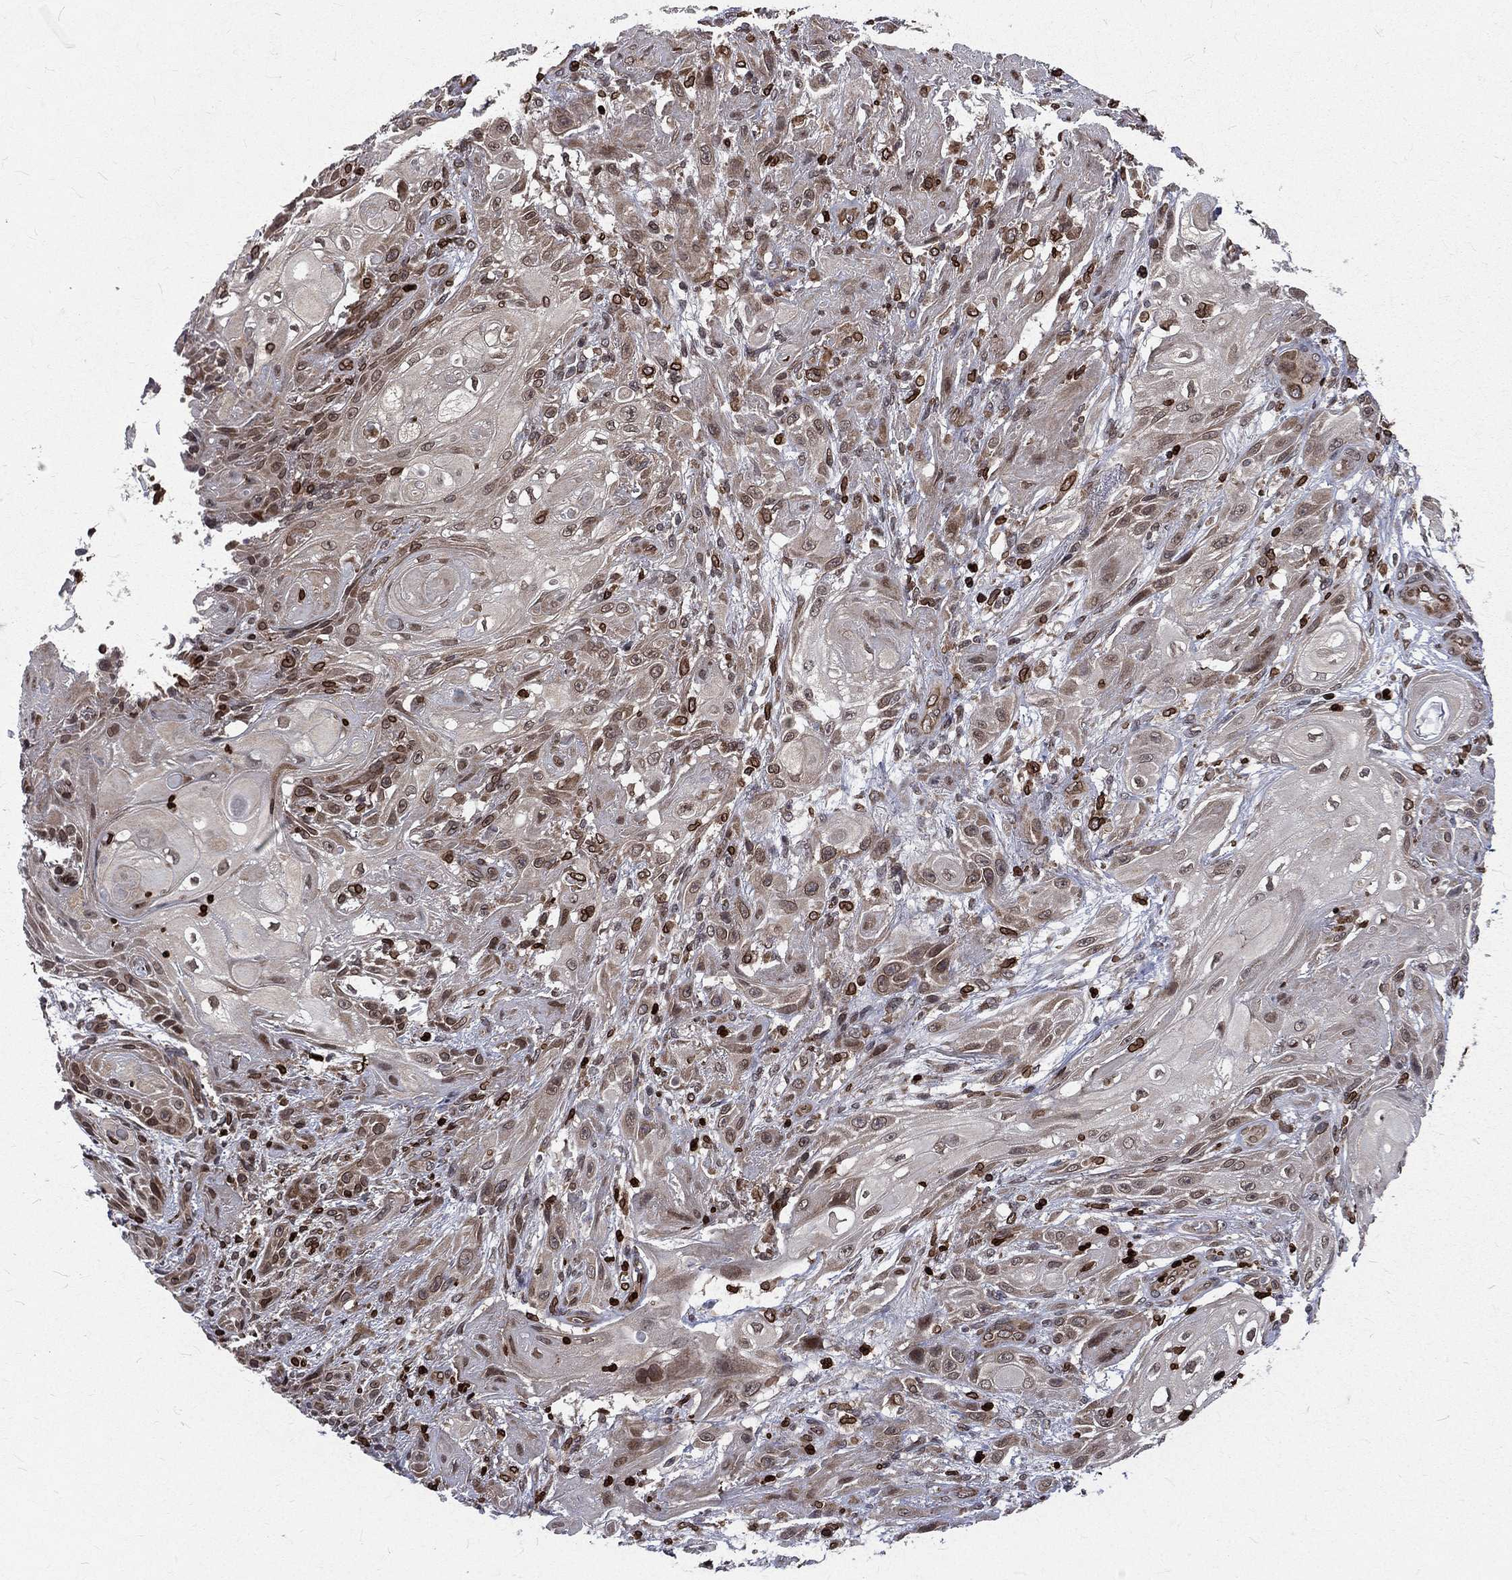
{"staining": {"intensity": "moderate", "quantity": "25%-75%", "location": "cytoplasmic/membranous,nuclear"}, "tissue": "skin cancer", "cell_type": "Tumor cells", "image_type": "cancer", "snomed": [{"axis": "morphology", "description": "Squamous cell carcinoma, NOS"}, {"axis": "topography", "description": "Skin"}], "caption": "Human squamous cell carcinoma (skin) stained with a brown dye shows moderate cytoplasmic/membranous and nuclear positive expression in approximately 25%-75% of tumor cells.", "gene": "LBR", "patient": {"sex": "male", "age": 62}}